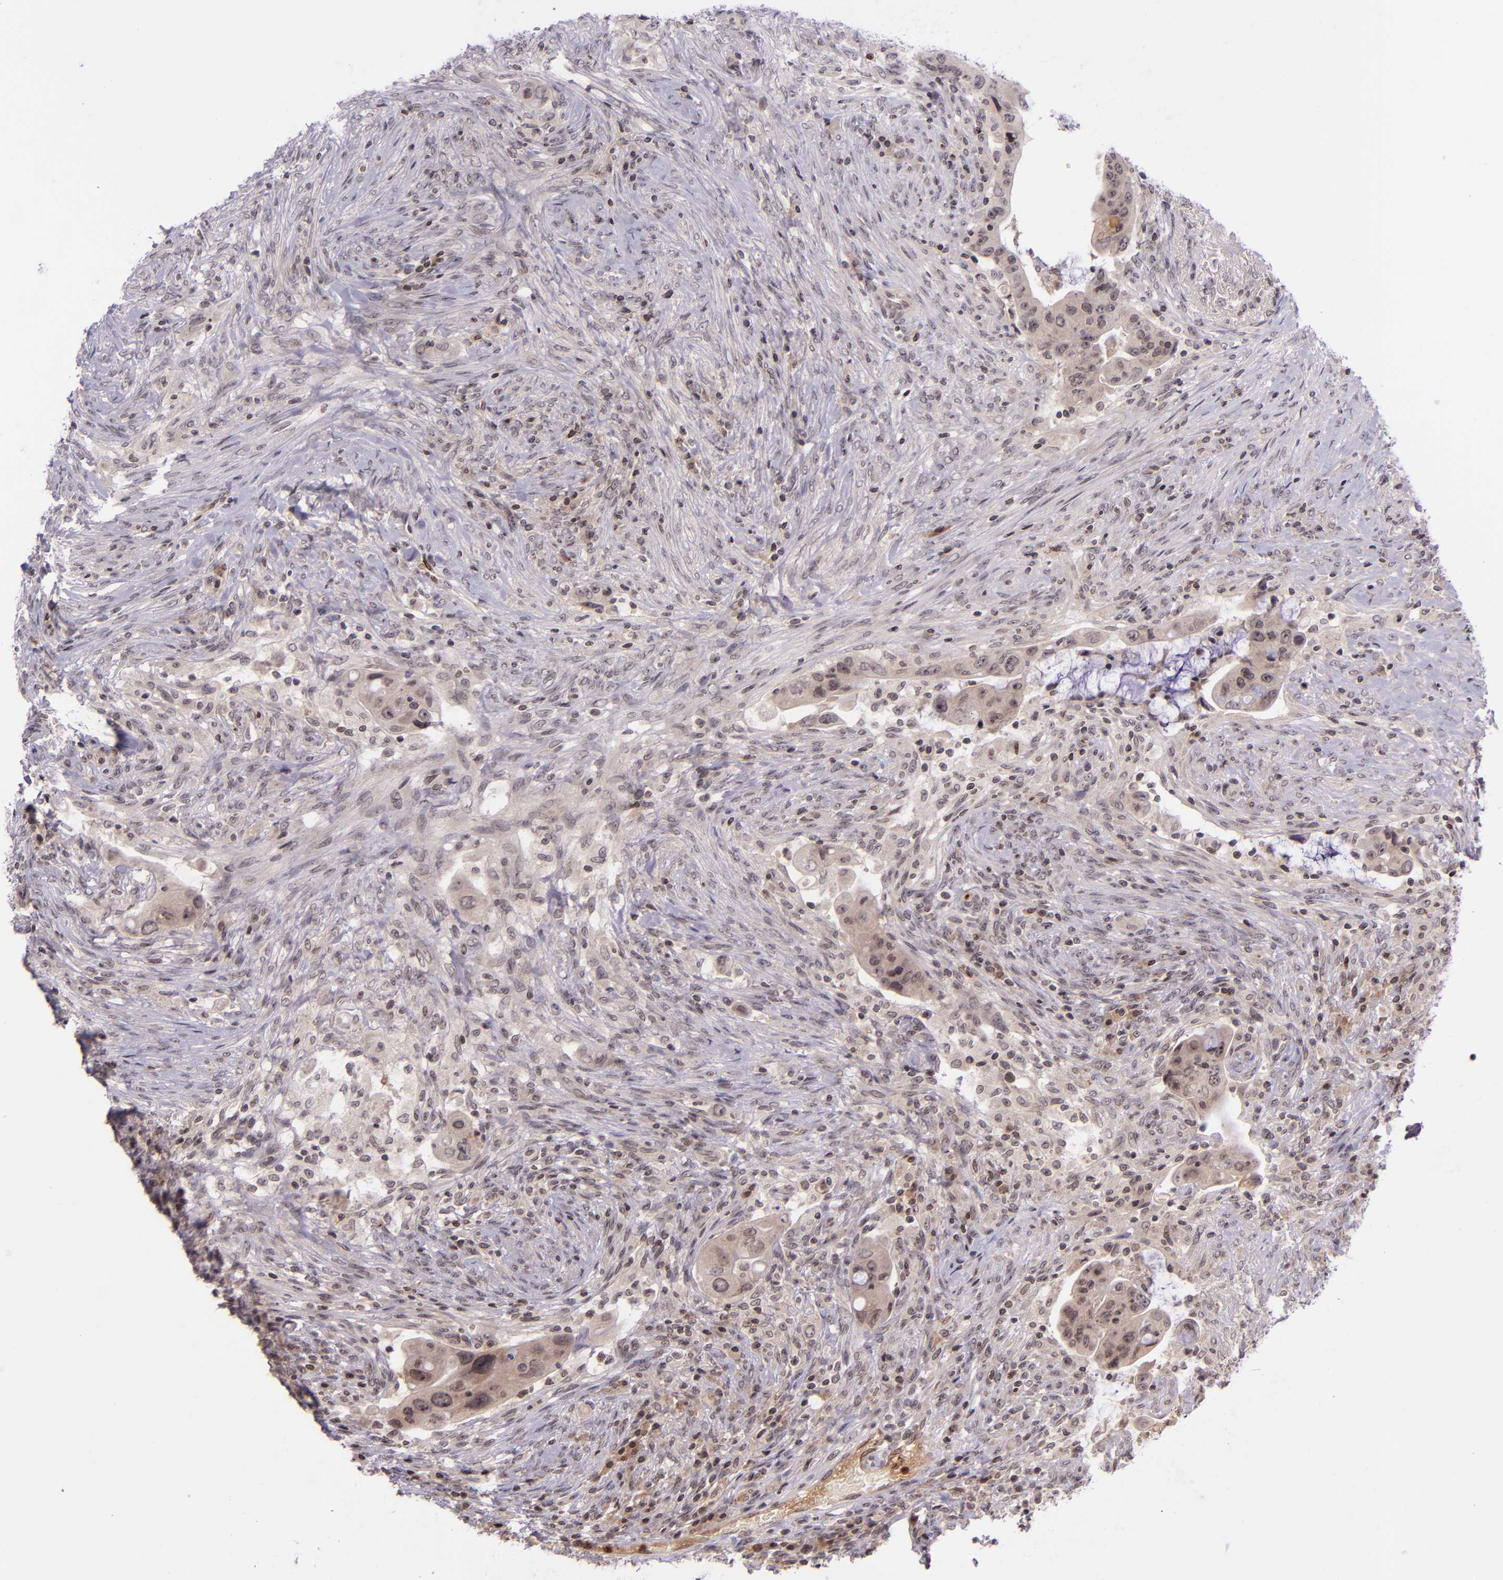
{"staining": {"intensity": "weak", "quantity": "25%-75%", "location": "cytoplasmic/membranous"}, "tissue": "colorectal cancer", "cell_type": "Tumor cells", "image_type": "cancer", "snomed": [{"axis": "morphology", "description": "Adenocarcinoma, NOS"}, {"axis": "topography", "description": "Rectum"}], "caption": "Protein expression by IHC exhibits weak cytoplasmic/membranous positivity in about 25%-75% of tumor cells in colorectal adenocarcinoma.", "gene": "SELL", "patient": {"sex": "female", "age": 71}}